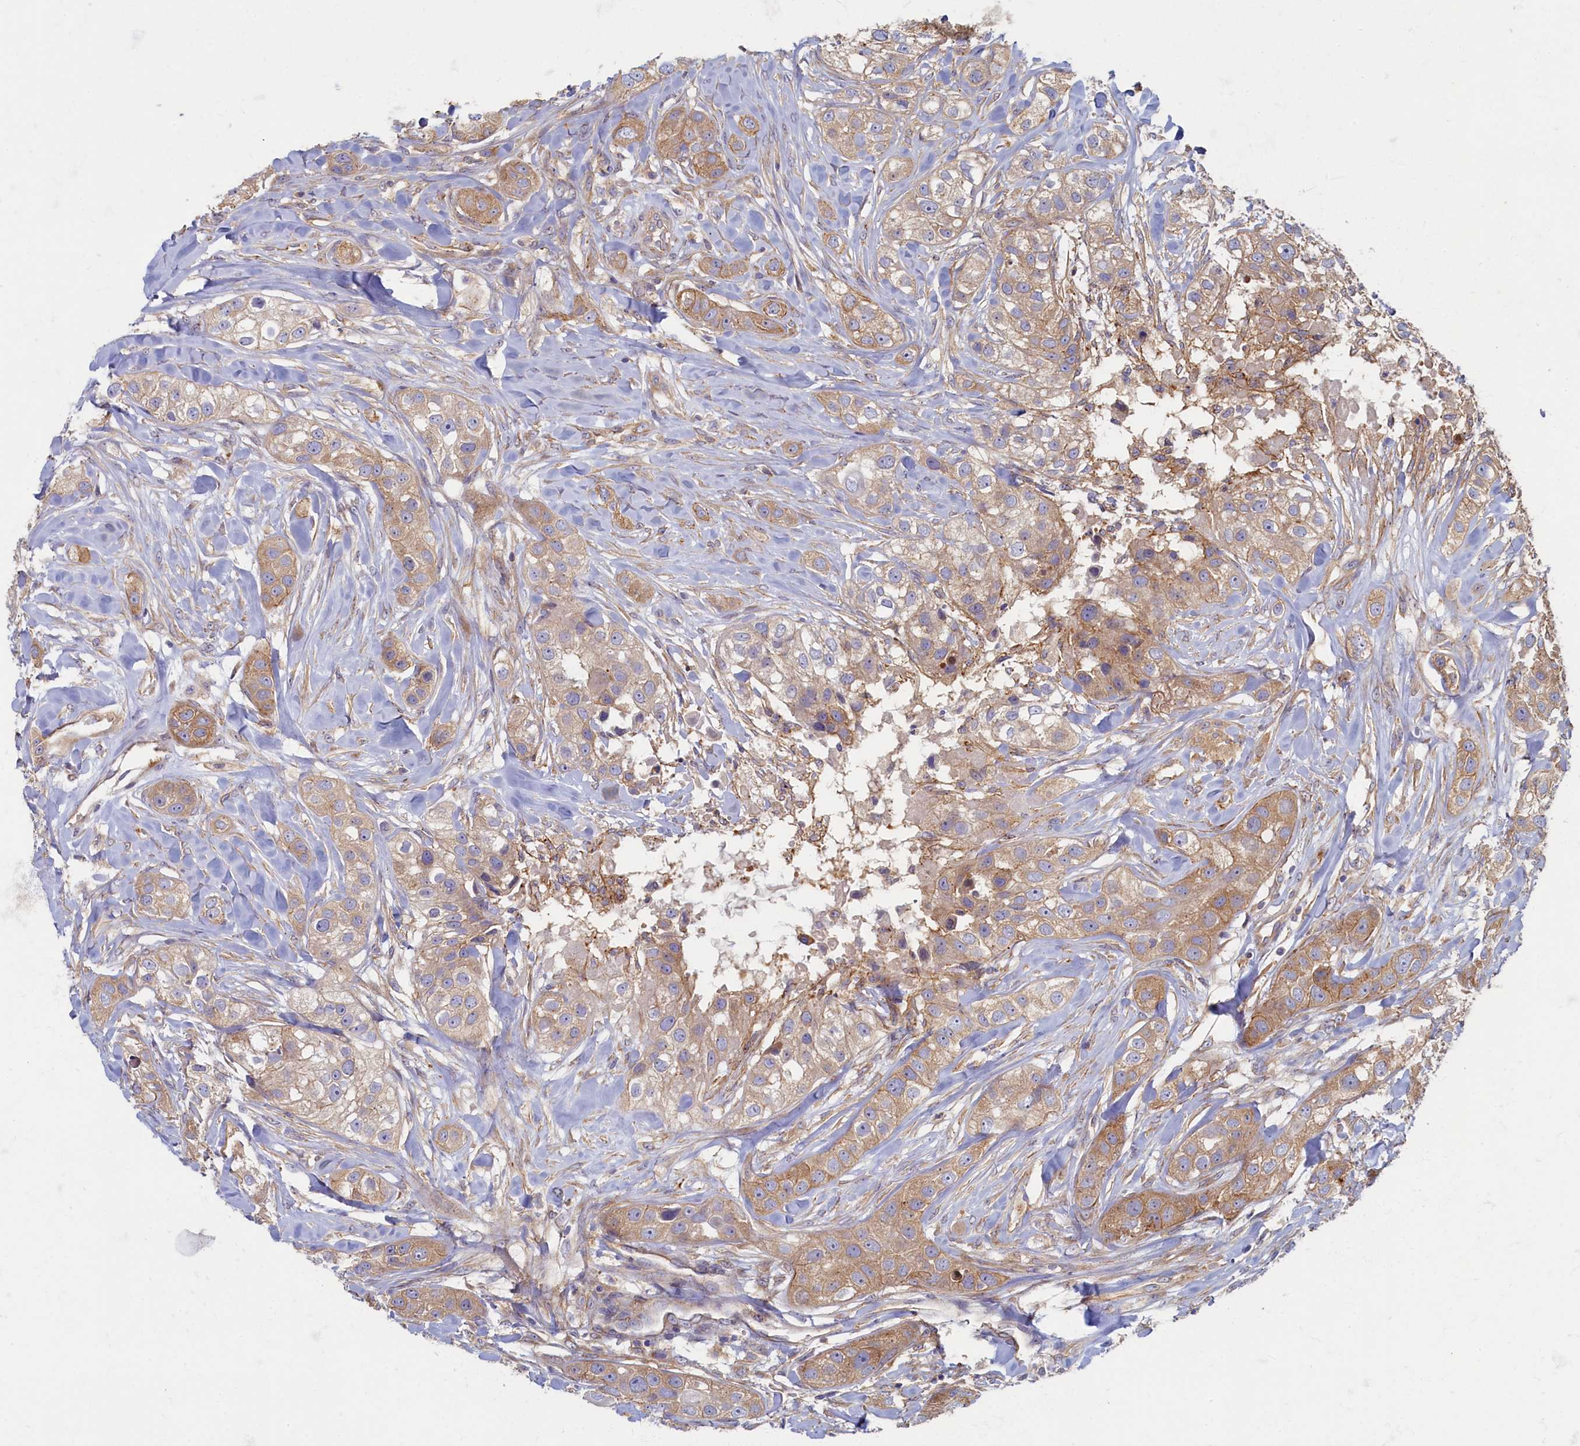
{"staining": {"intensity": "weak", "quantity": ">75%", "location": "cytoplasmic/membranous"}, "tissue": "head and neck cancer", "cell_type": "Tumor cells", "image_type": "cancer", "snomed": [{"axis": "morphology", "description": "Normal tissue, NOS"}, {"axis": "morphology", "description": "Squamous cell carcinoma, NOS"}, {"axis": "topography", "description": "Skeletal muscle"}, {"axis": "topography", "description": "Head-Neck"}], "caption": "A brown stain shows weak cytoplasmic/membranous expression of a protein in human head and neck squamous cell carcinoma tumor cells.", "gene": "PSMG2", "patient": {"sex": "male", "age": 51}}